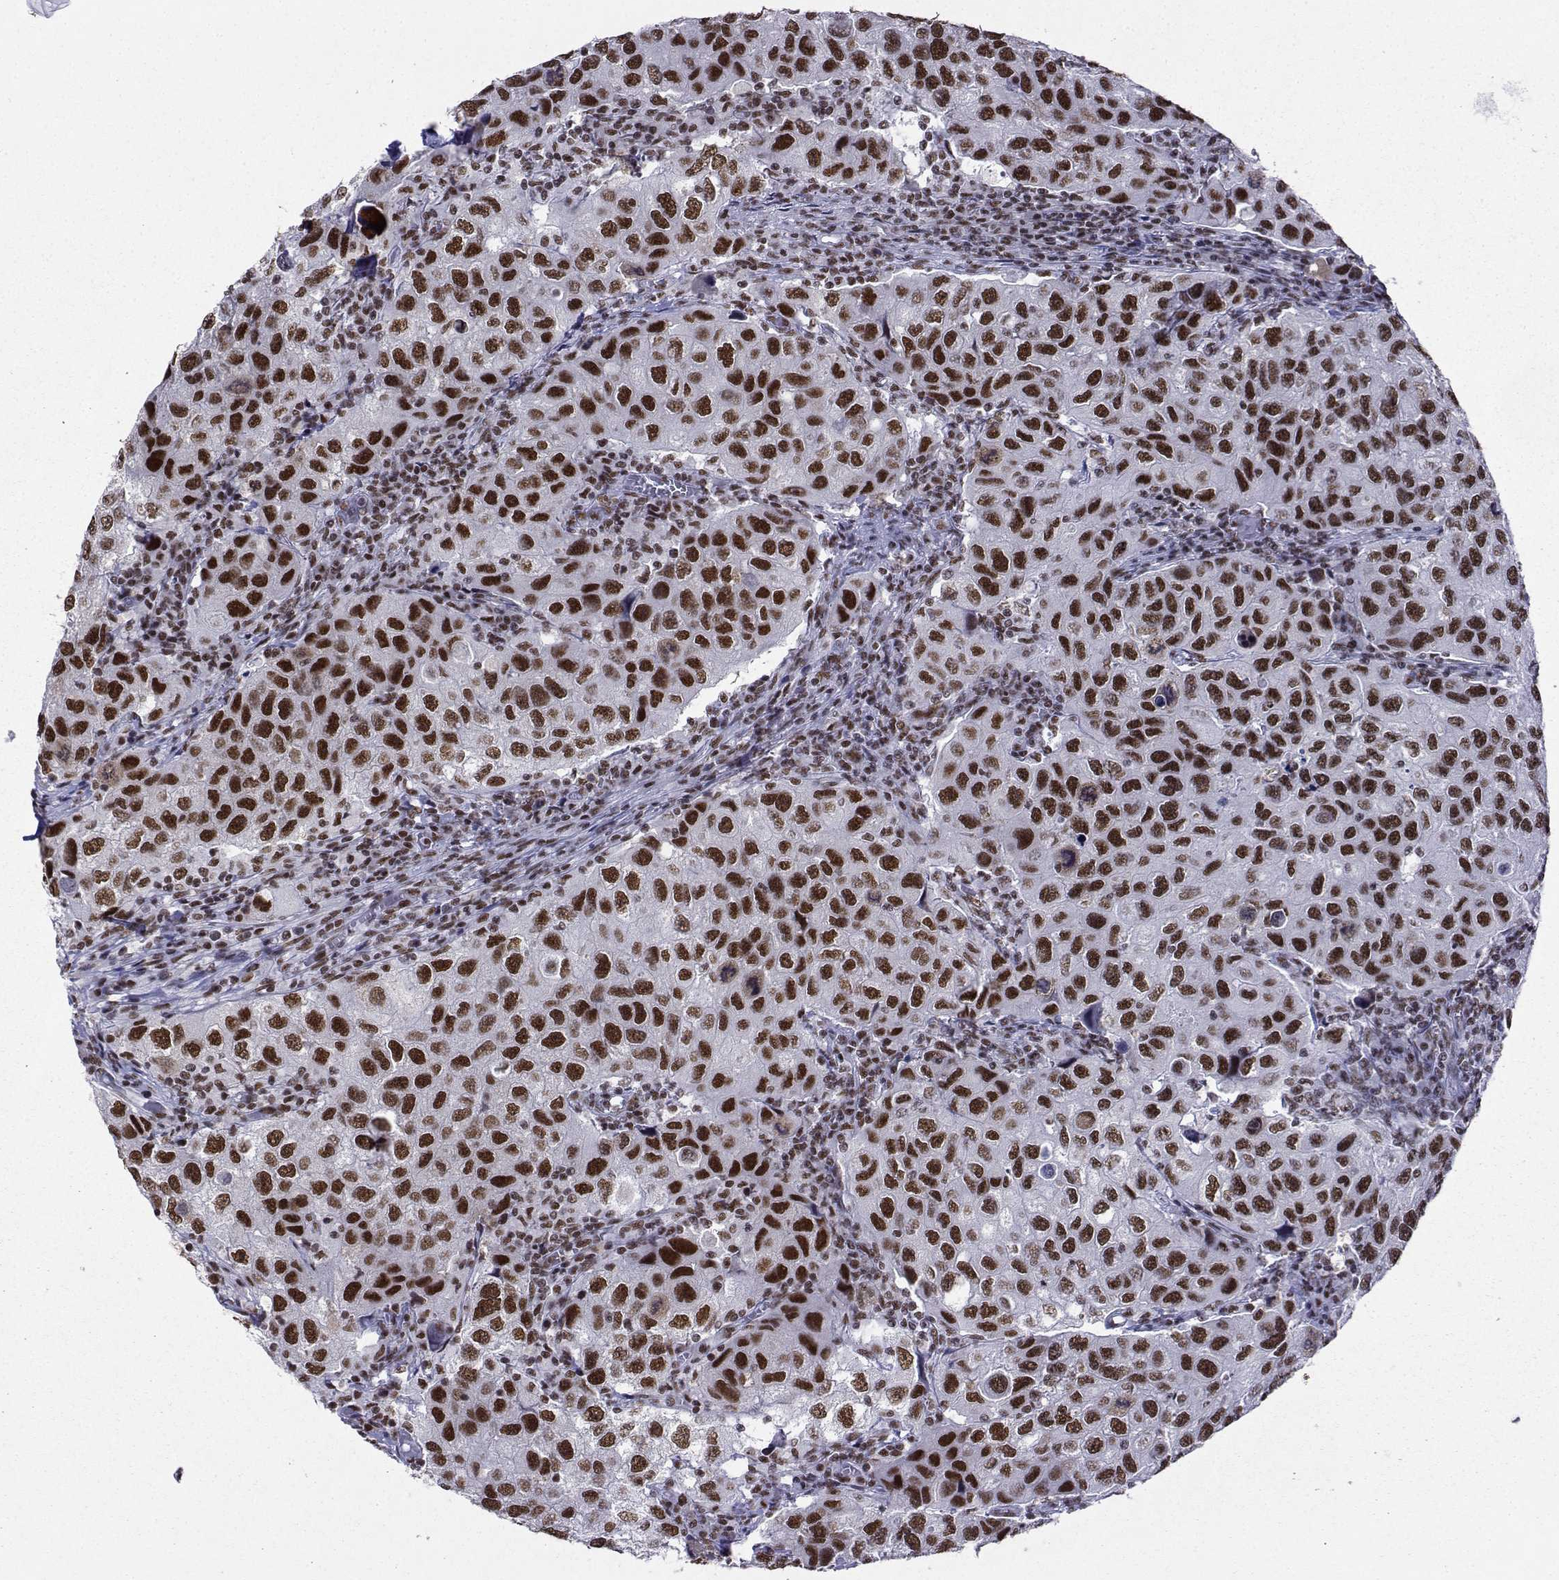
{"staining": {"intensity": "strong", "quantity": "25%-75%", "location": "nuclear"}, "tissue": "urothelial cancer", "cell_type": "Tumor cells", "image_type": "cancer", "snomed": [{"axis": "morphology", "description": "Urothelial carcinoma, High grade"}, {"axis": "topography", "description": "Urinary bladder"}], "caption": "IHC of urothelial cancer shows high levels of strong nuclear expression in about 25%-75% of tumor cells. The protein is shown in brown color, while the nuclei are stained blue.", "gene": "SNRPB2", "patient": {"sex": "male", "age": 79}}